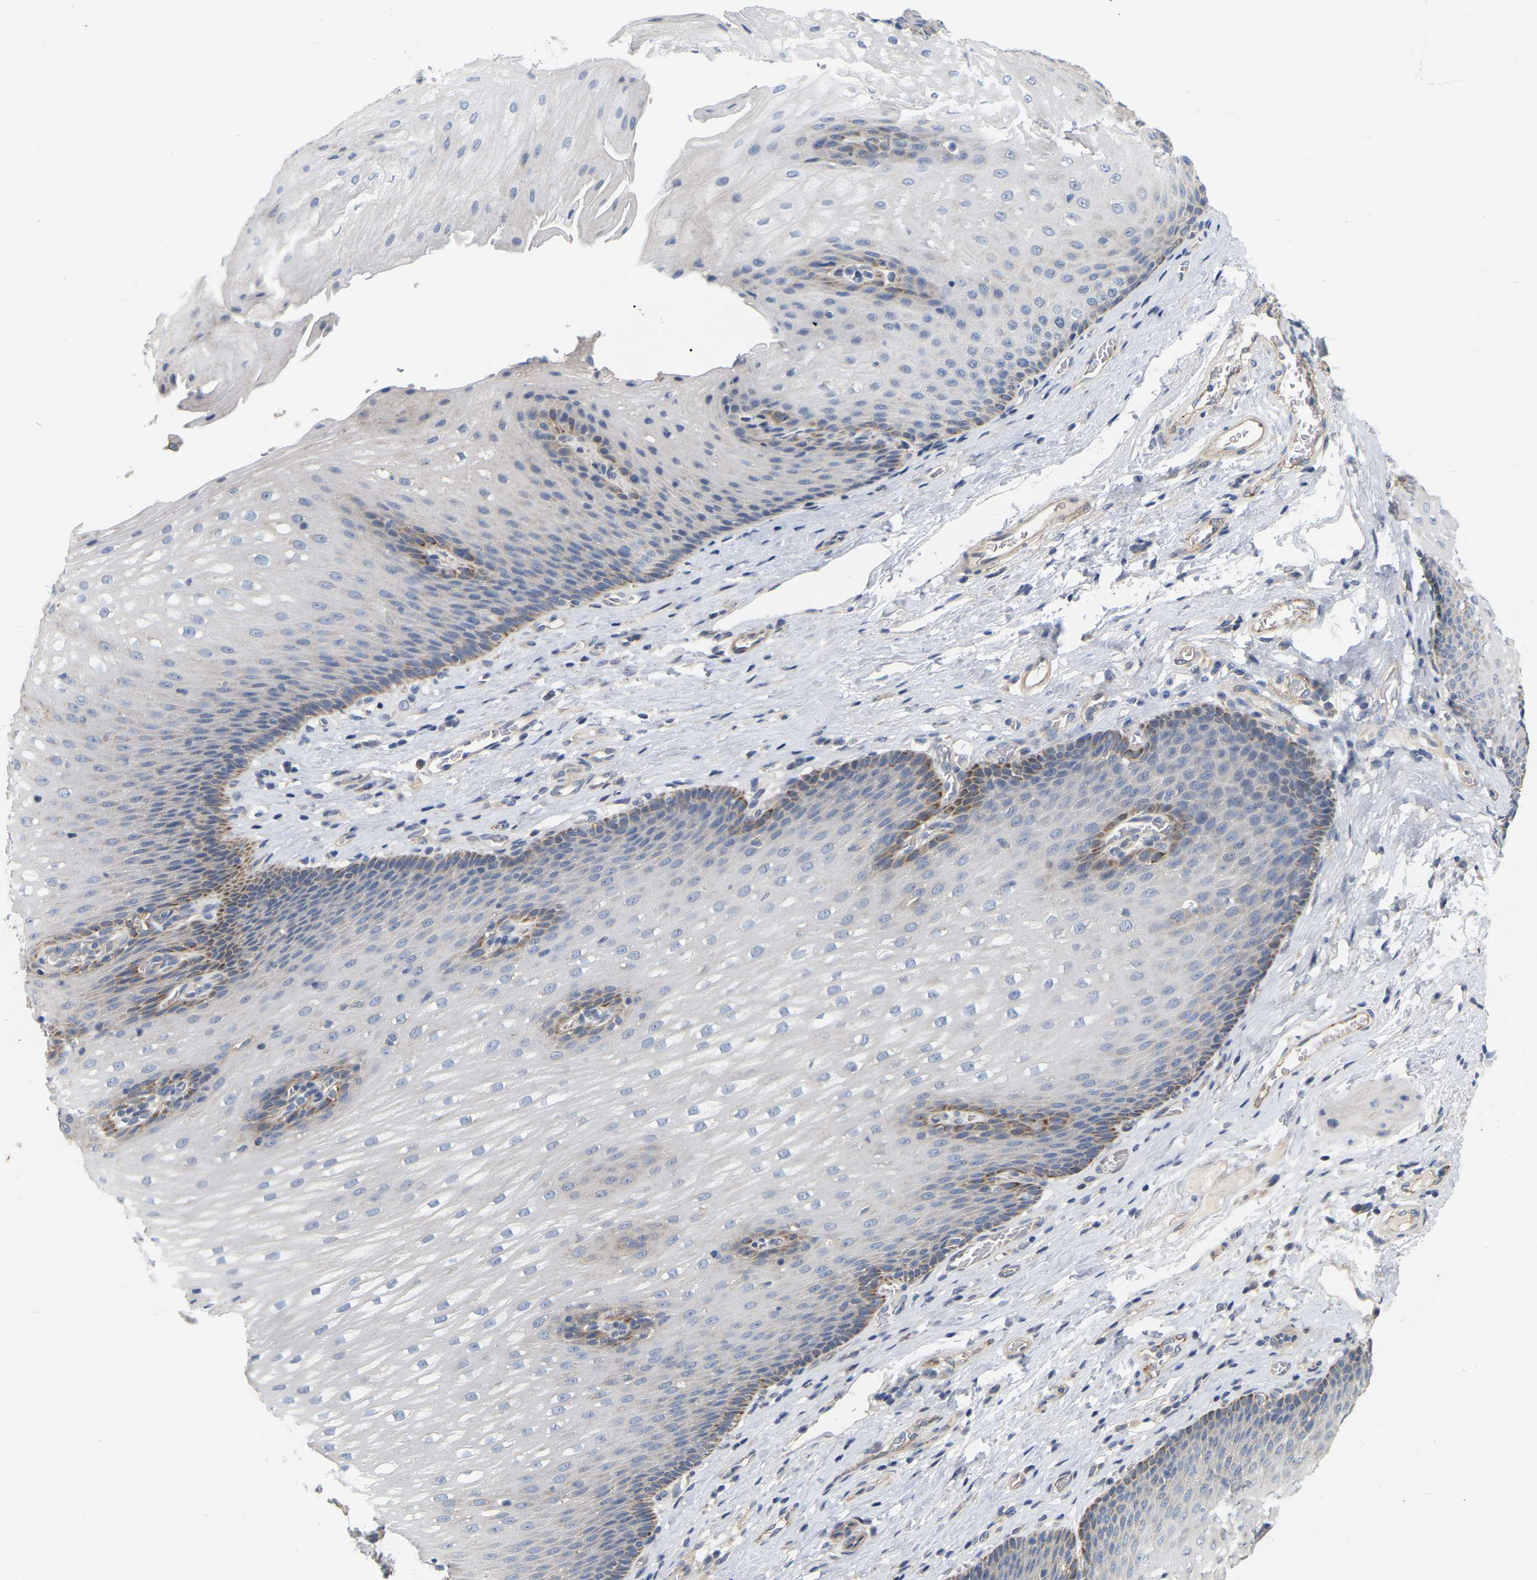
{"staining": {"intensity": "moderate", "quantity": "<25%", "location": "cytoplasmic/membranous"}, "tissue": "esophagus", "cell_type": "Squamous epithelial cells", "image_type": "normal", "snomed": [{"axis": "morphology", "description": "Normal tissue, NOS"}, {"axis": "topography", "description": "Esophagus"}], "caption": "Immunohistochemistry (DAB) staining of unremarkable esophagus demonstrates moderate cytoplasmic/membranous protein expression in about <25% of squamous epithelial cells.", "gene": "SSH1", "patient": {"sex": "male", "age": 48}}